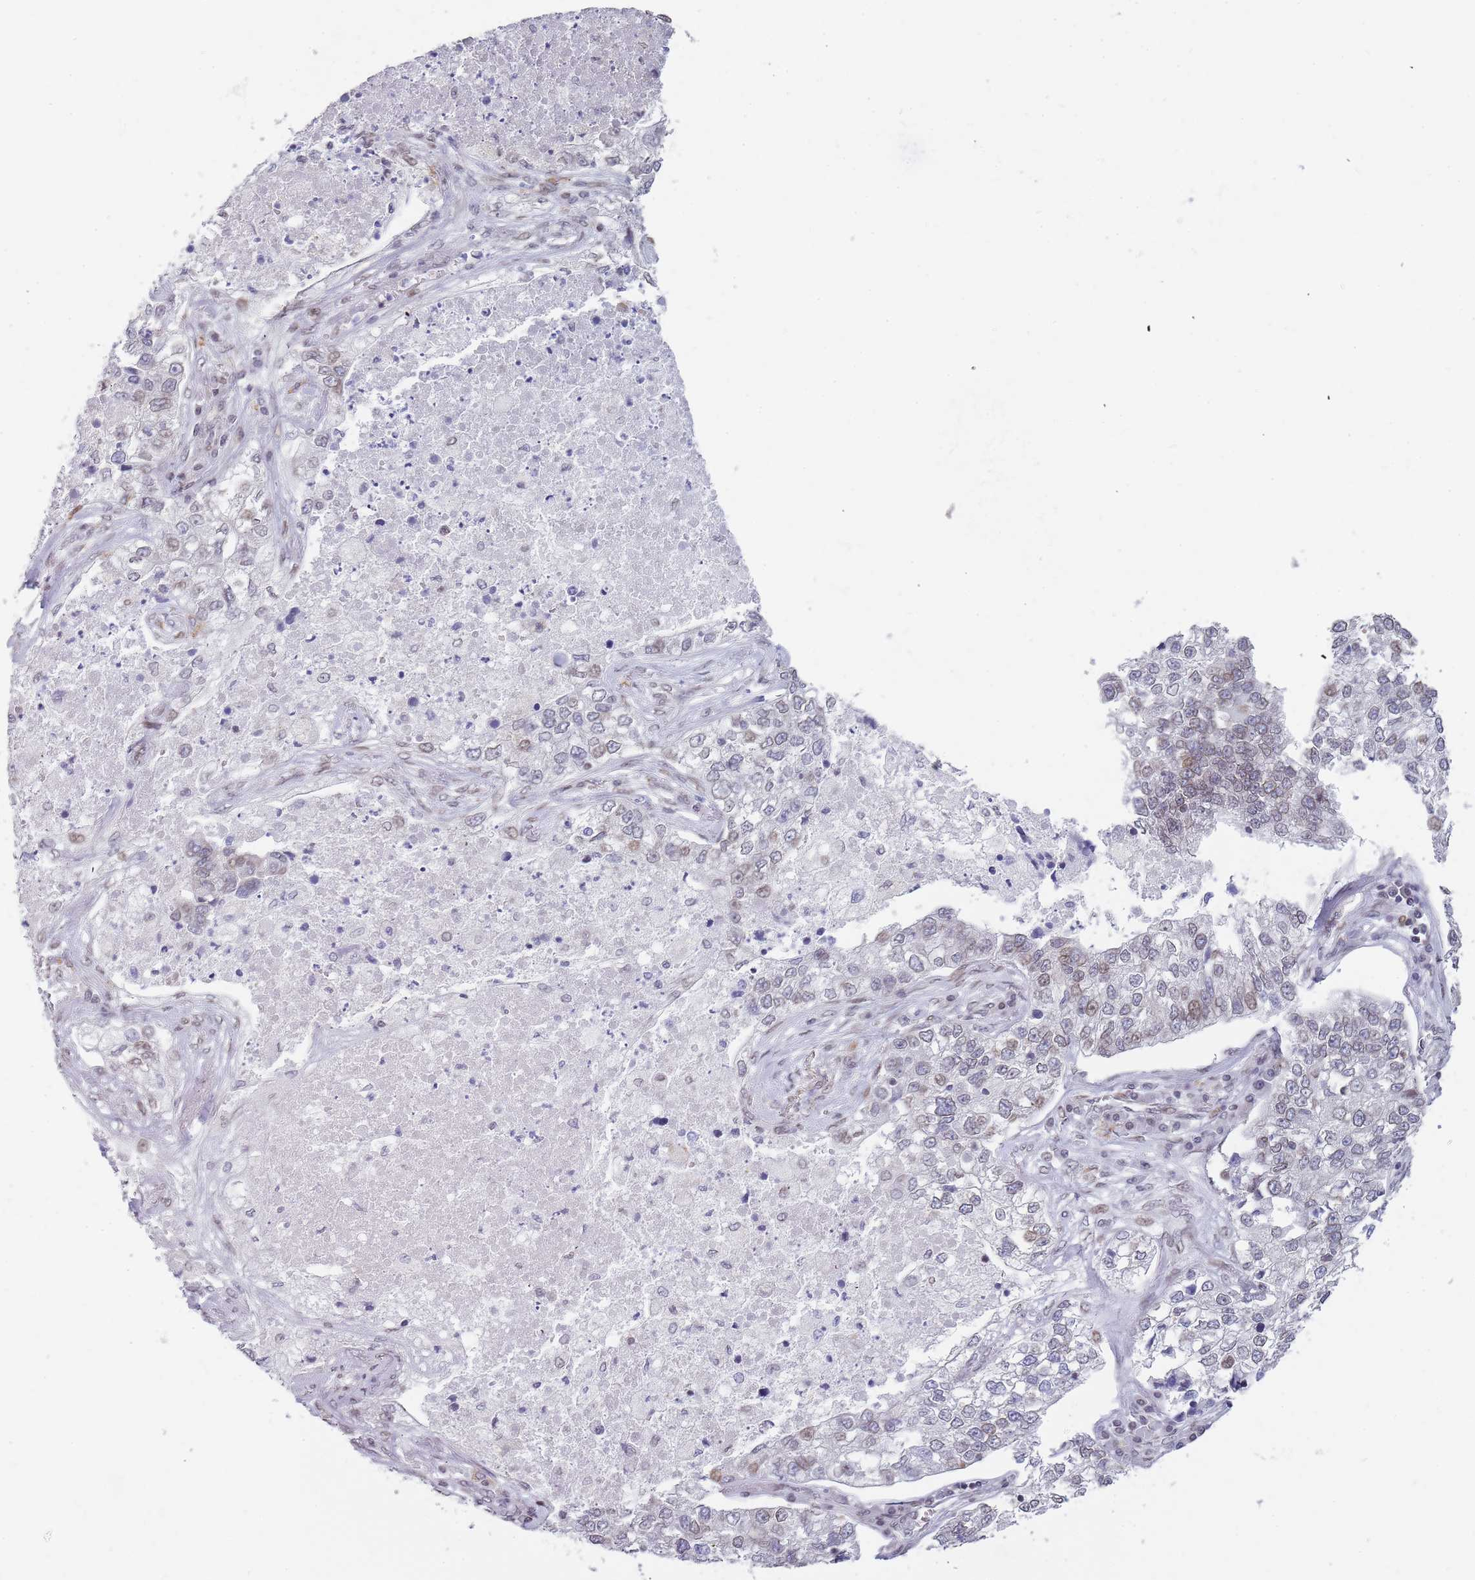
{"staining": {"intensity": "weak", "quantity": "<25%", "location": "cytoplasmic/membranous,nuclear"}, "tissue": "lung cancer", "cell_type": "Tumor cells", "image_type": "cancer", "snomed": [{"axis": "morphology", "description": "Adenocarcinoma, NOS"}, {"axis": "topography", "description": "Lung"}], "caption": "There is no significant positivity in tumor cells of adenocarcinoma (lung).", "gene": "KLHDC2", "patient": {"sex": "male", "age": 49}}